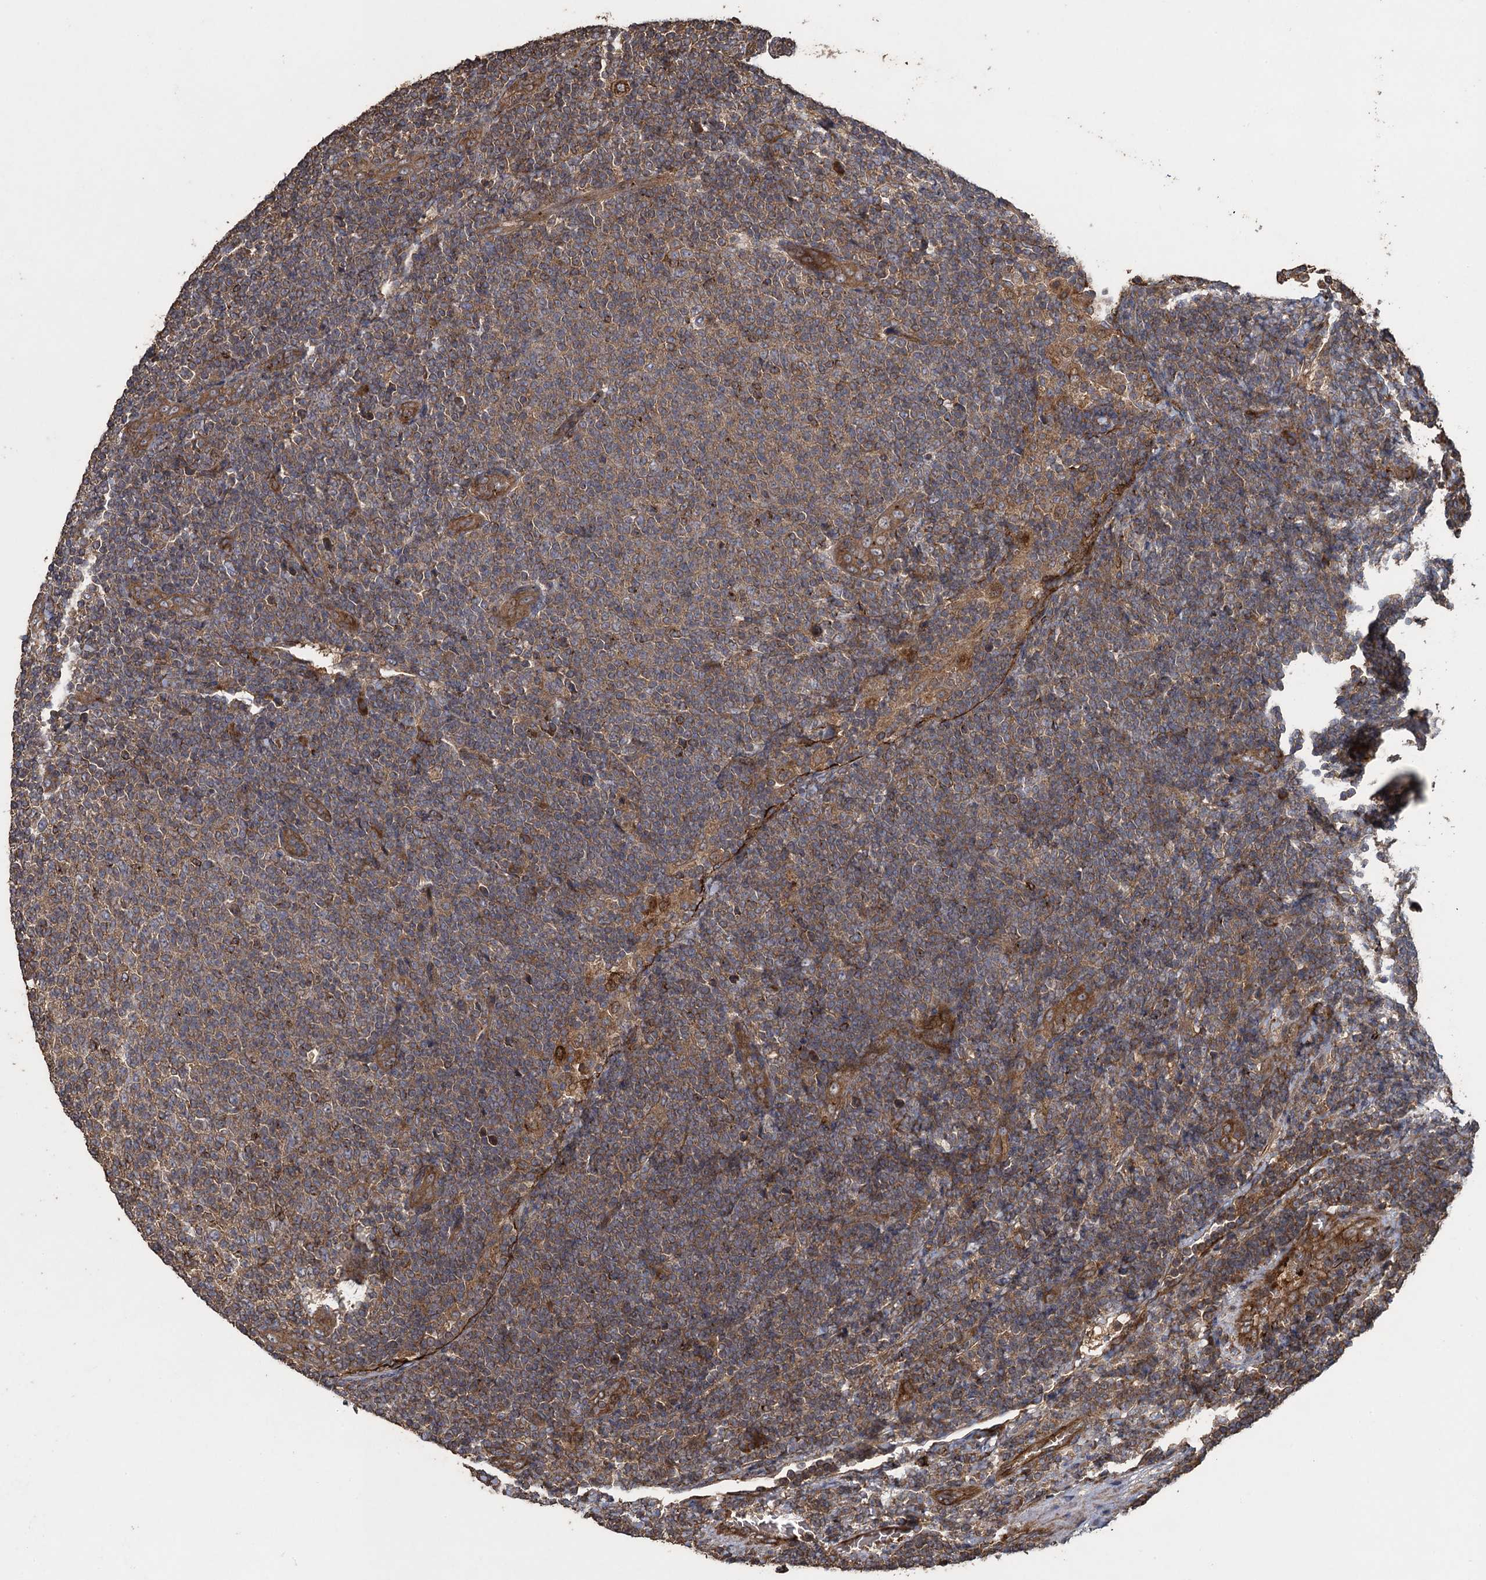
{"staining": {"intensity": "weak", "quantity": "25%-75%", "location": "cytoplasmic/membranous"}, "tissue": "lymphoma", "cell_type": "Tumor cells", "image_type": "cancer", "snomed": [{"axis": "morphology", "description": "Malignant lymphoma, non-Hodgkin's type, Low grade"}, {"axis": "topography", "description": "Lymph node"}], "caption": "About 25%-75% of tumor cells in human lymphoma exhibit weak cytoplasmic/membranous protein expression as visualized by brown immunohistochemical staining.", "gene": "TXNDC11", "patient": {"sex": "male", "age": 66}}